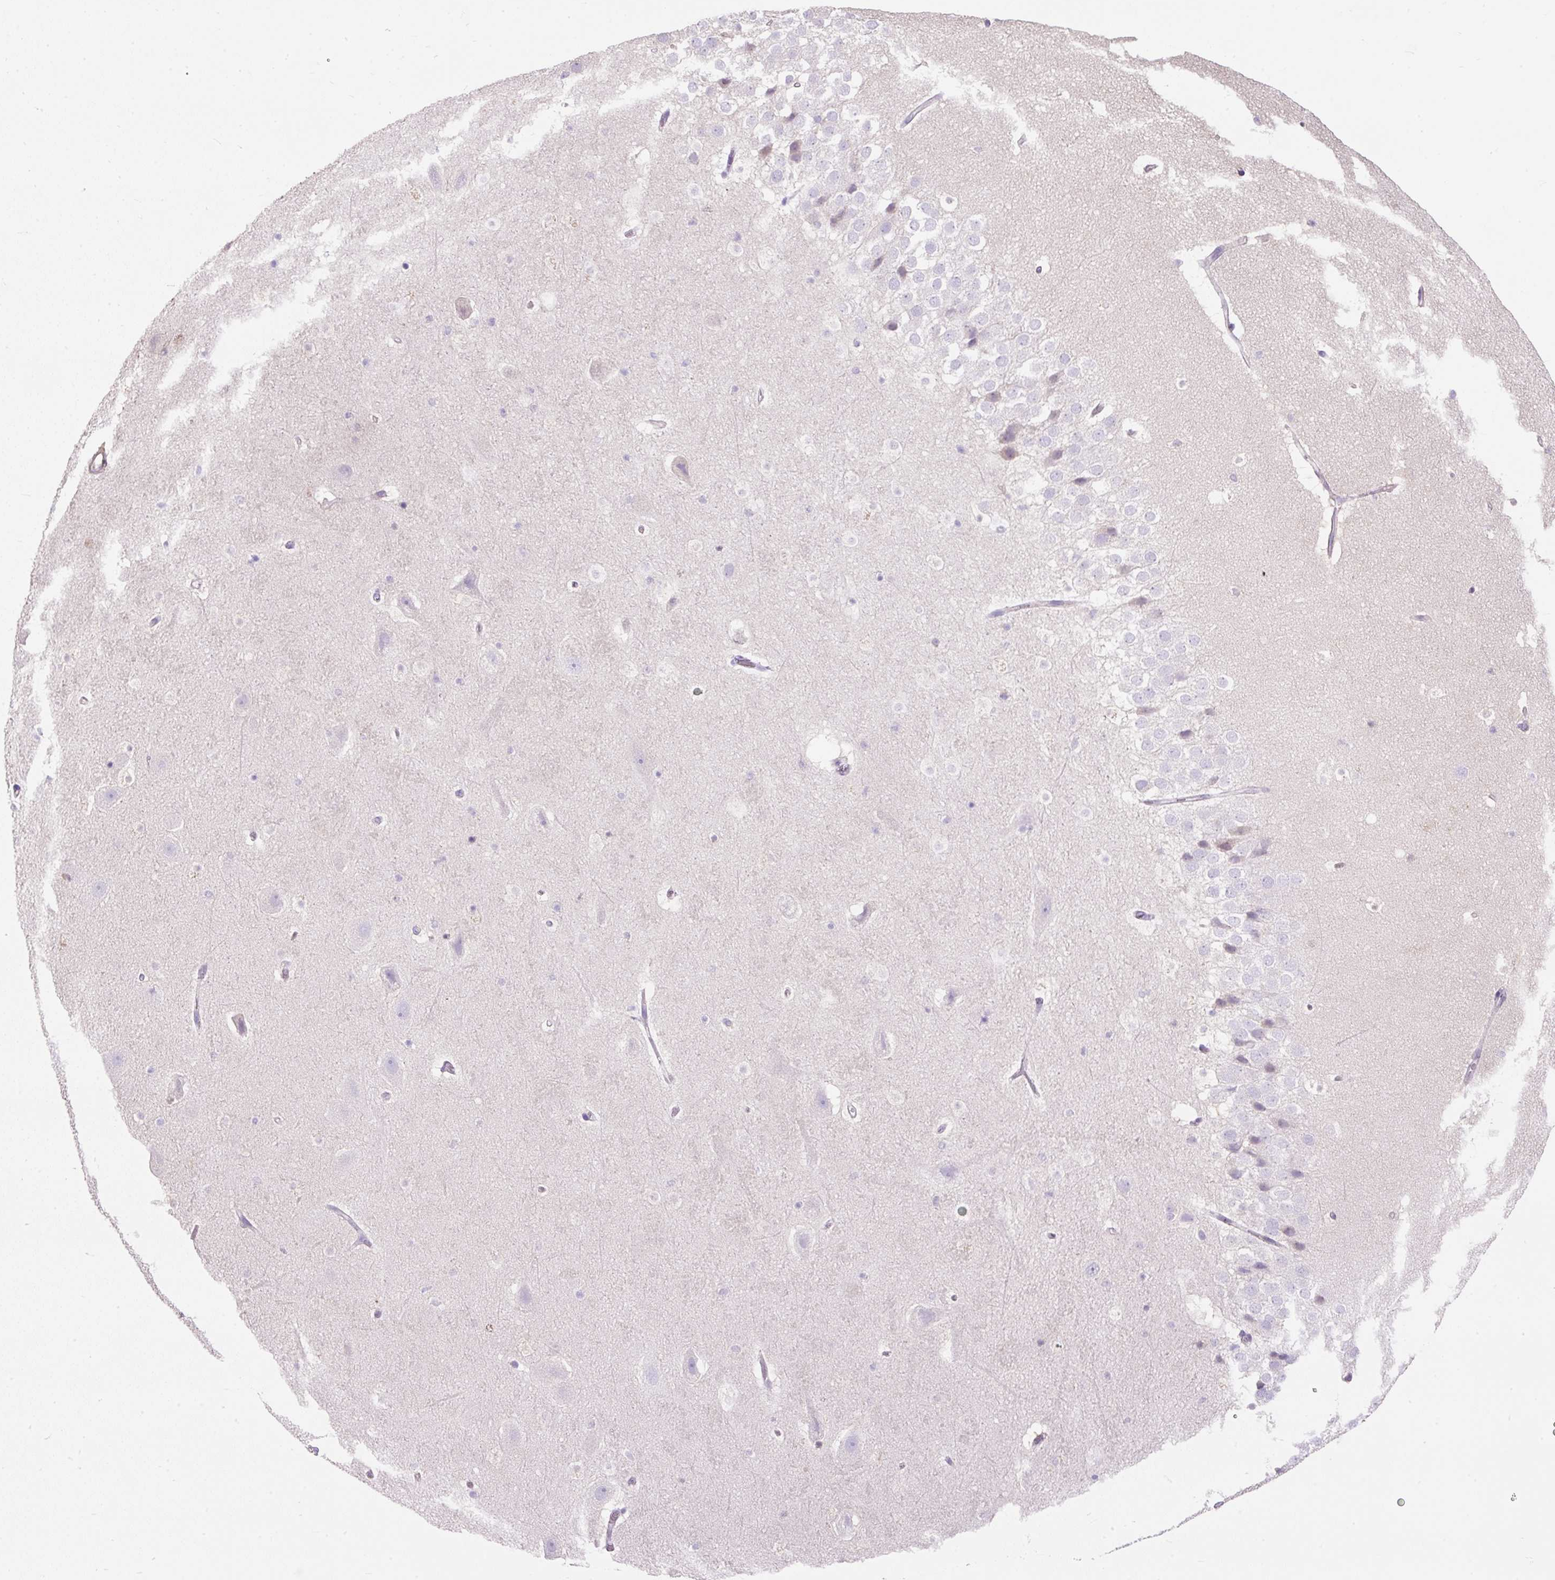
{"staining": {"intensity": "negative", "quantity": "none", "location": "none"}, "tissue": "hippocampus", "cell_type": "Glial cells", "image_type": "normal", "snomed": [{"axis": "morphology", "description": "Normal tissue, NOS"}, {"axis": "topography", "description": "Hippocampus"}], "caption": "Immunohistochemistry of benign hippocampus displays no positivity in glial cells. (DAB immunohistochemistry (IHC) visualized using brightfield microscopy, high magnification).", "gene": "SUSD5", "patient": {"sex": "male", "age": 37}}